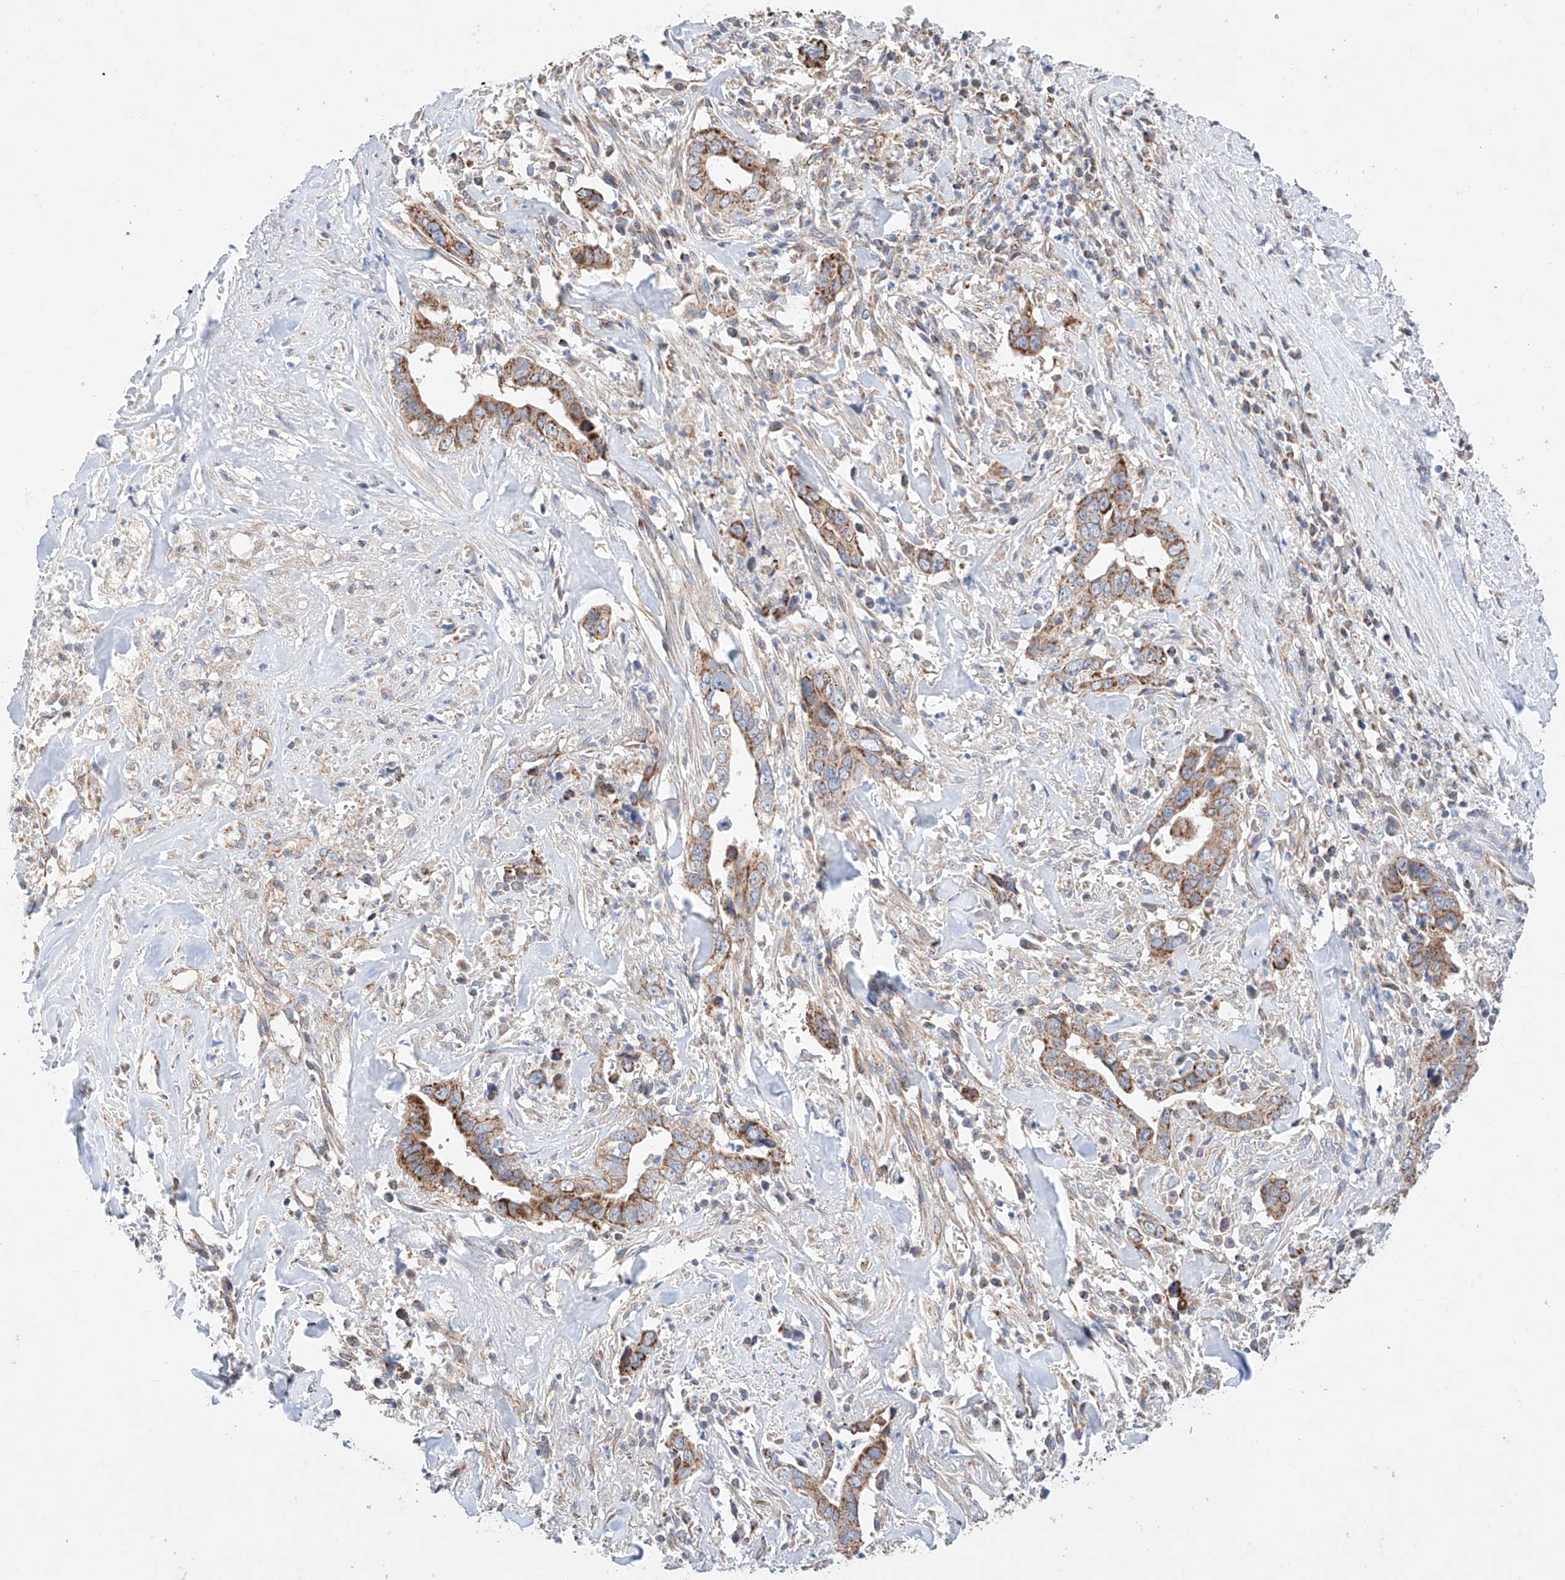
{"staining": {"intensity": "strong", "quantity": "25%-75%", "location": "cytoplasmic/membranous"}, "tissue": "liver cancer", "cell_type": "Tumor cells", "image_type": "cancer", "snomed": [{"axis": "morphology", "description": "Cholangiocarcinoma"}, {"axis": "topography", "description": "Liver"}], "caption": "Liver cancer (cholangiocarcinoma) was stained to show a protein in brown. There is high levels of strong cytoplasmic/membranous staining in about 25%-75% of tumor cells.", "gene": "KTI12", "patient": {"sex": "female", "age": 79}}